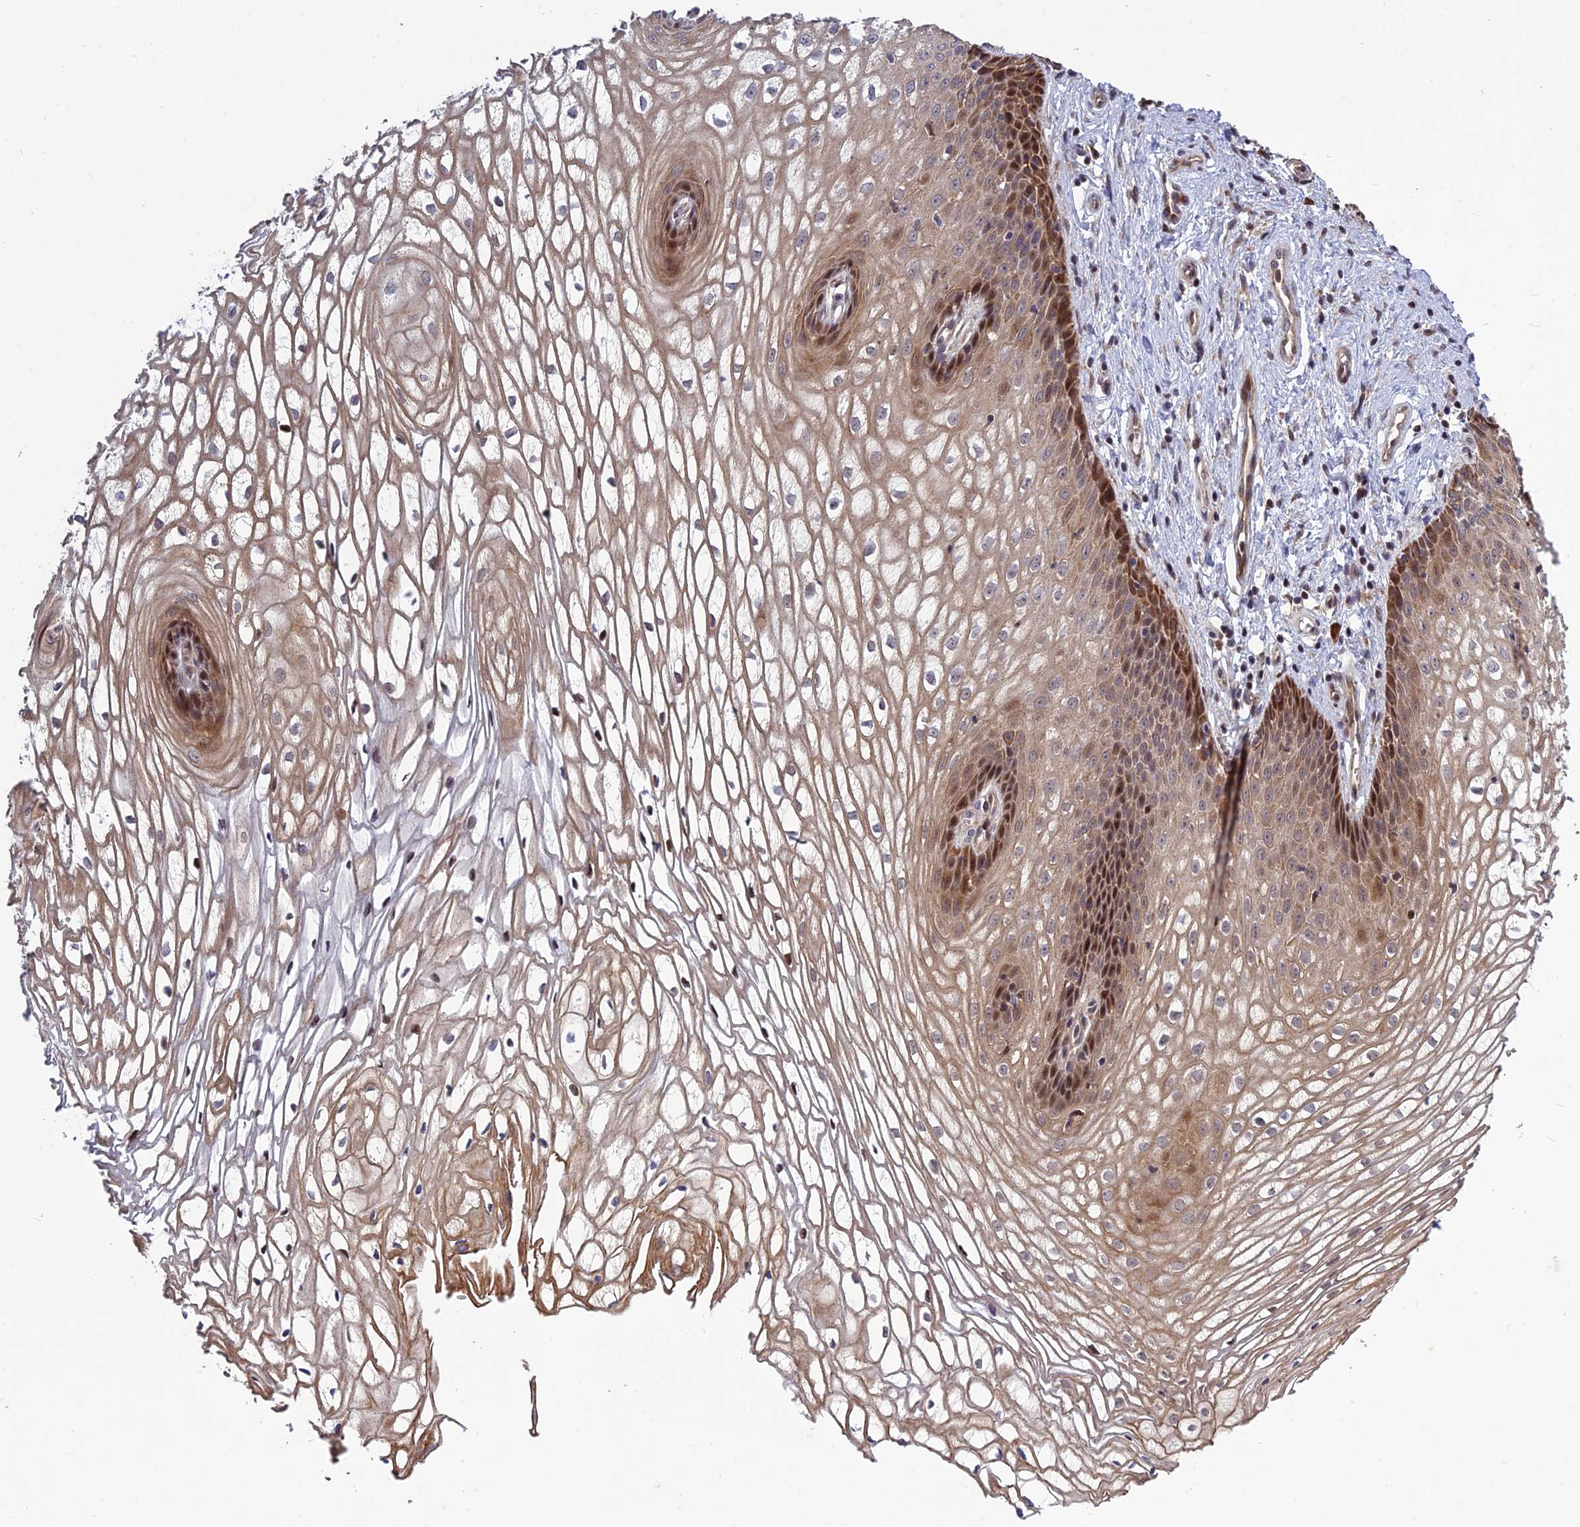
{"staining": {"intensity": "moderate", "quantity": "25%-75%", "location": "cytoplasmic/membranous,nuclear"}, "tissue": "vagina", "cell_type": "Squamous epithelial cells", "image_type": "normal", "snomed": [{"axis": "morphology", "description": "Normal tissue, NOS"}, {"axis": "topography", "description": "Vagina"}], "caption": "Human vagina stained with a brown dye reveals moderate cytoplasmic/membranous,nuclear positive expression in about 25%-75% of squamous epithelial cells.", "gene": "SPG21", "patient": {"sex": "female", "age": 34}}